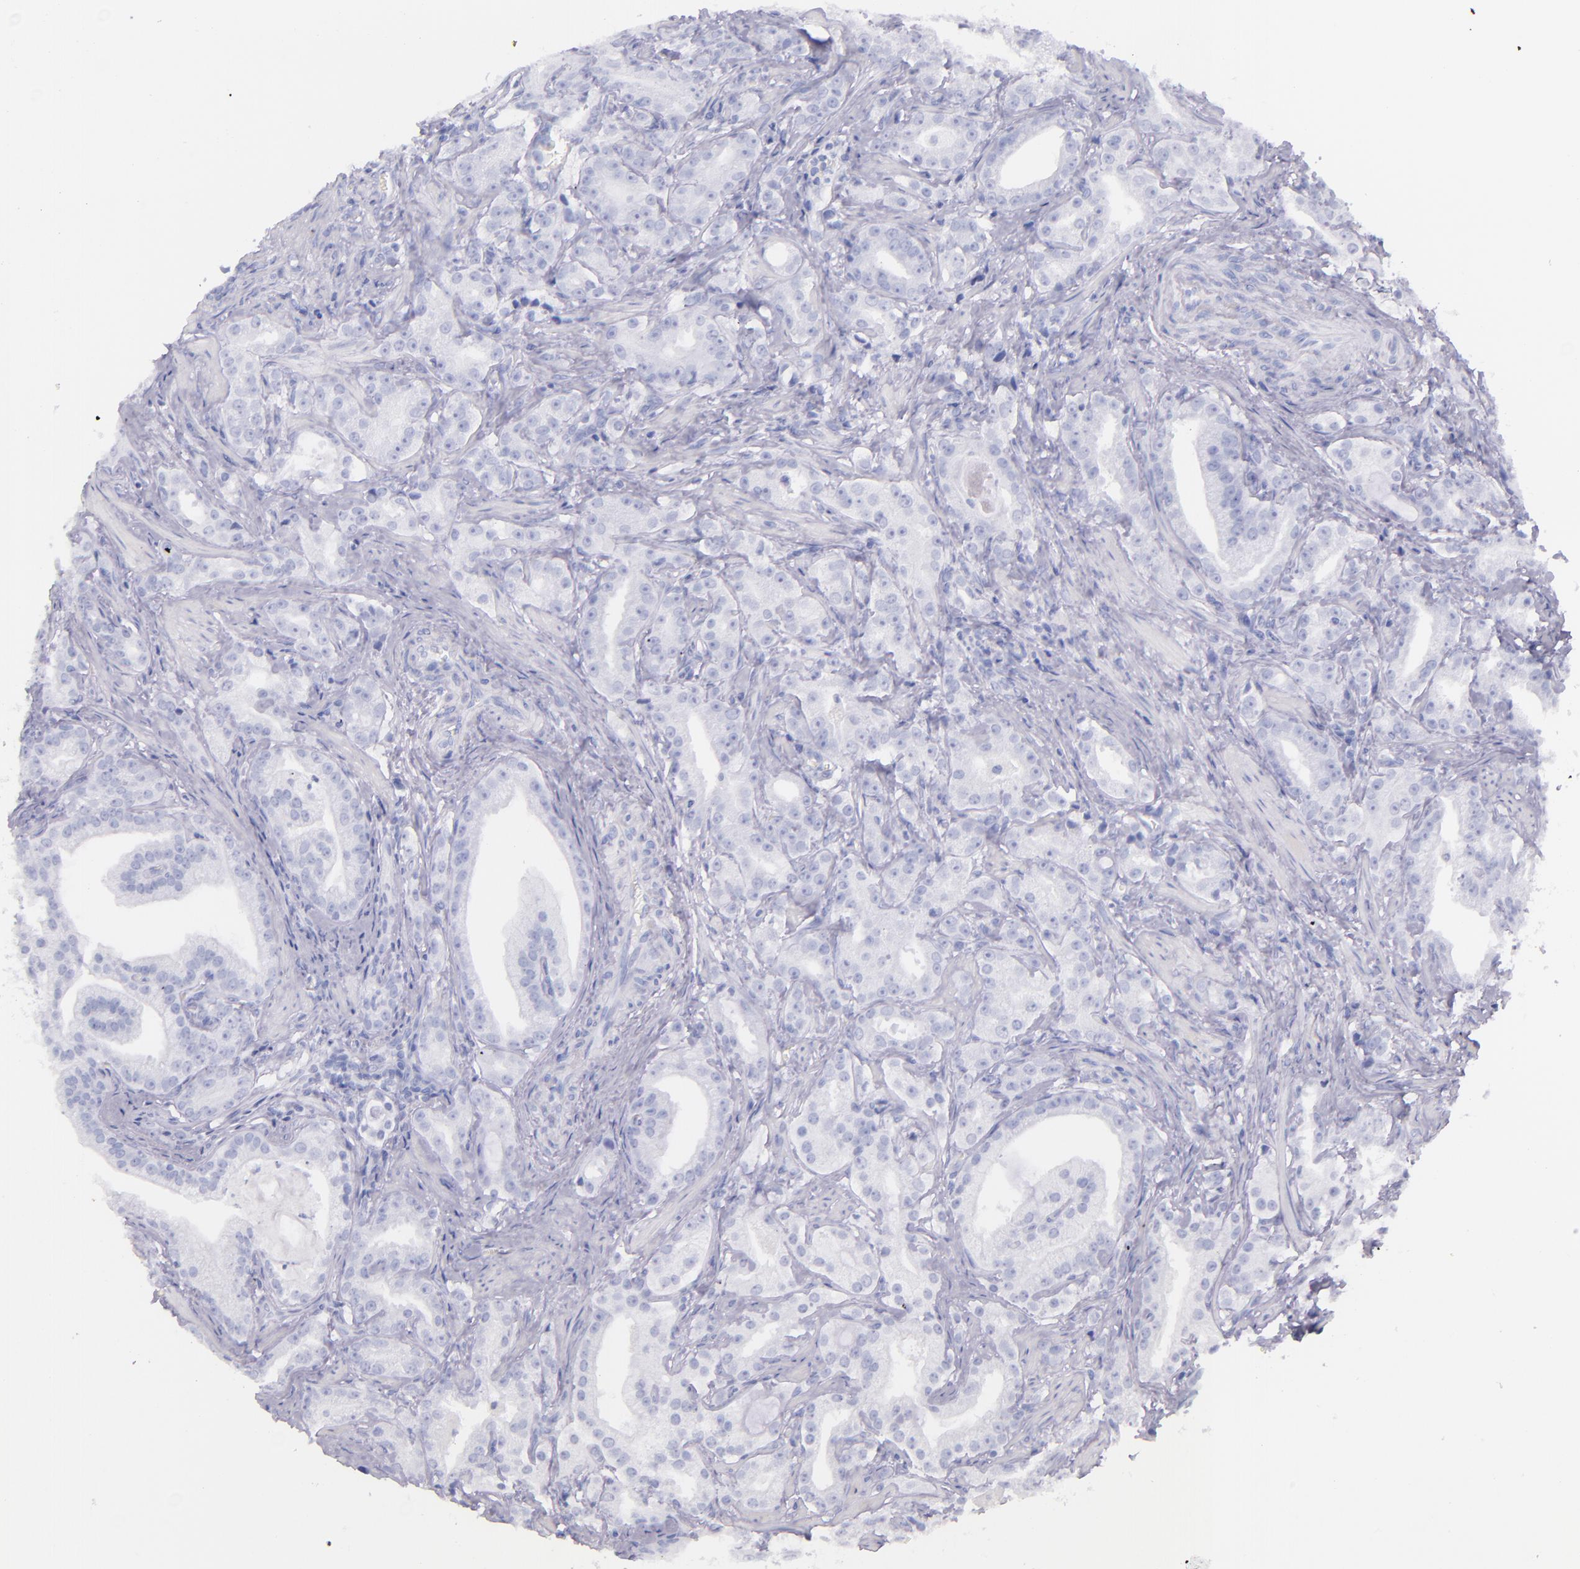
{"staining": {"intensity": "negative", "quantity": "none", "location": "none"}, "tissue": "prostate cancer", "cell_type": "Tumor cells", "image_type": "cancer", "snomed": [{"axis": "morphology", "description": "Adenocarcinoma, Low grade"}, {"axis": "topography", "description": "Prostate"}], "caption": "Protein analysis of prostate adenocarcinoma (low-grade) exhibits no significant staining in tumor cells.", "gene": "SFTPB", "patient": {"sex": "male", "age": 59}}